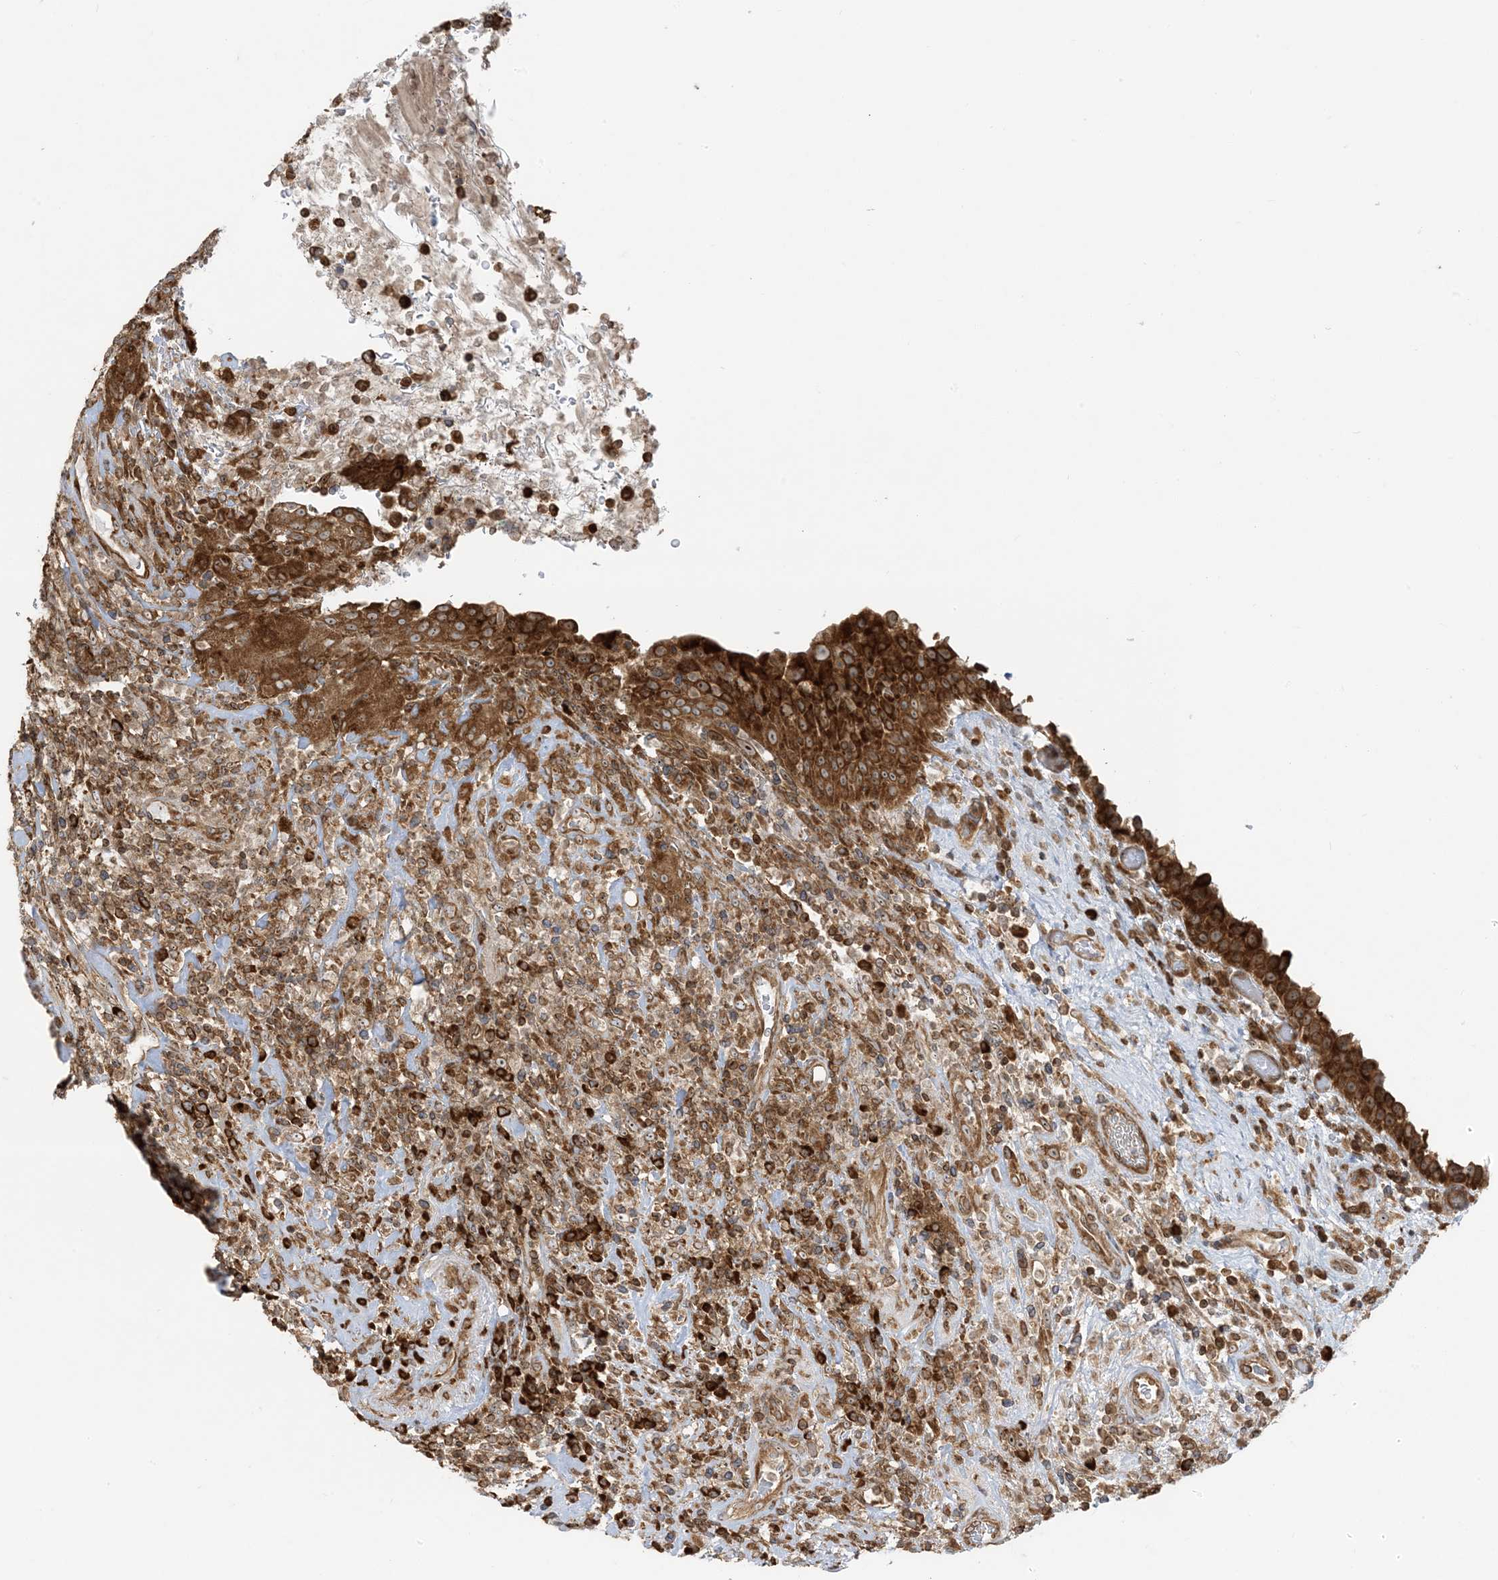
{"staining": {"intensity": "strong", "quantity": ">75%", "location": "cytoplasmic/membranous"}, "tissue": "urinary bladder", "cell_type": "Urothelial cells", "image_type": "normal", "snomed": [{"axis": "morphology", "description": "Normal tissue, NOS"}, {"axis": "morphology", "description": "Inflammation, NOS"}, {"axis": "topography", "description": "Urinary bladder"}], "caption": "This photomicrograph shows normal urinary bladder stained with immunohistochemistry (IHC) to label a protein in brown. The cytoplasmic/membranous of urothelial cells show strong positivity for the protein. Nuclei are counter-stained blue.", "gene": "SRP72", "patient": {"sex": "female", "age": 75}}